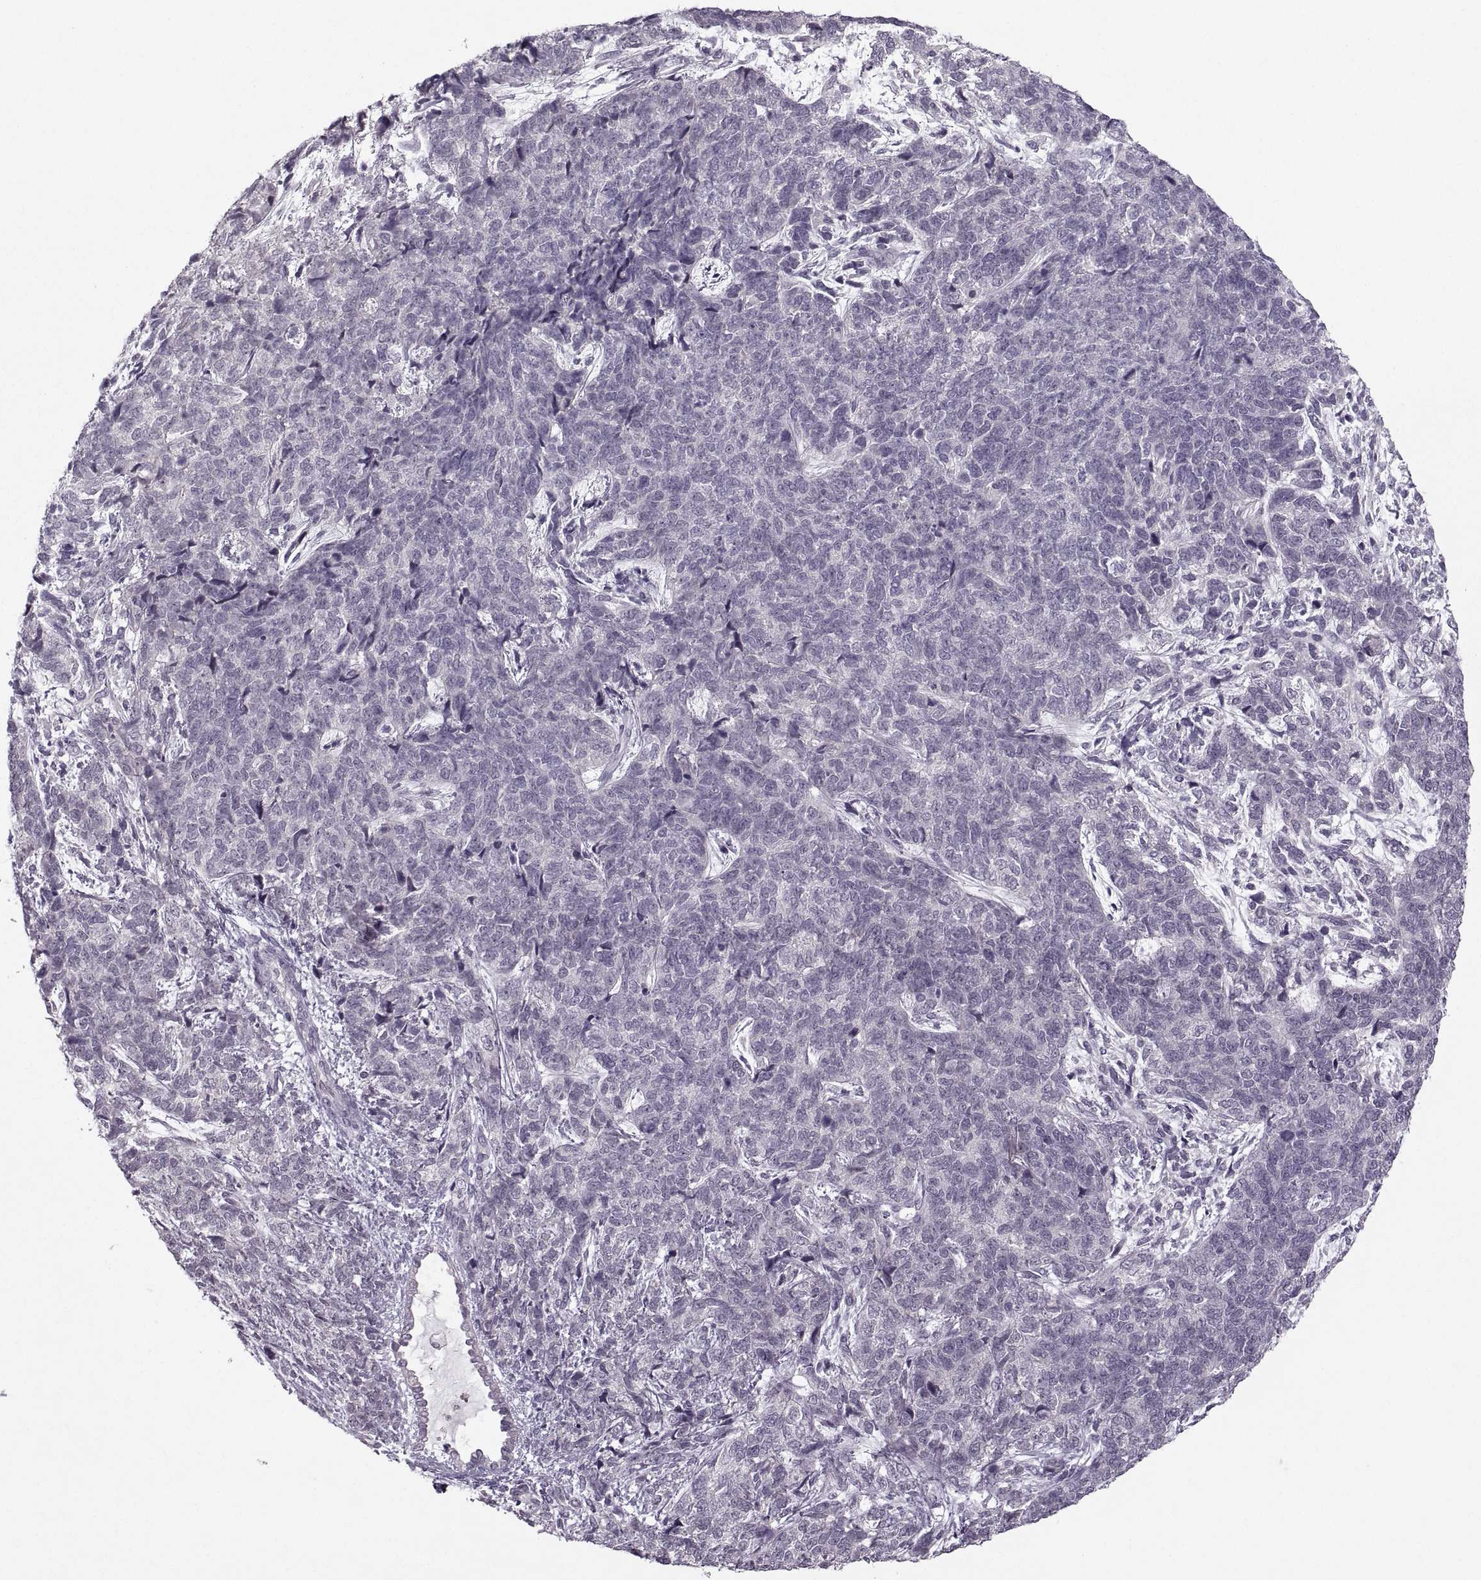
{"staining": {"intensity": "negative", "quantity": "none", "location": "none"}, "tissue": "cervical cancer", "cell_type": "Tumor cells", "image_type": "cancer", "snomed": [{"axis": "morphology", "description": "Squamous cell carcinoma, NOS"}, {"axis": "topography", "description": "Cervix"}], "caption": "Immunohistochemical staining of human cervical squamous cell carcinoma displays no significant positivity in tumor cells.", "gene": "MGAT4D", "patient": {"sex": "female", "age": 63}}